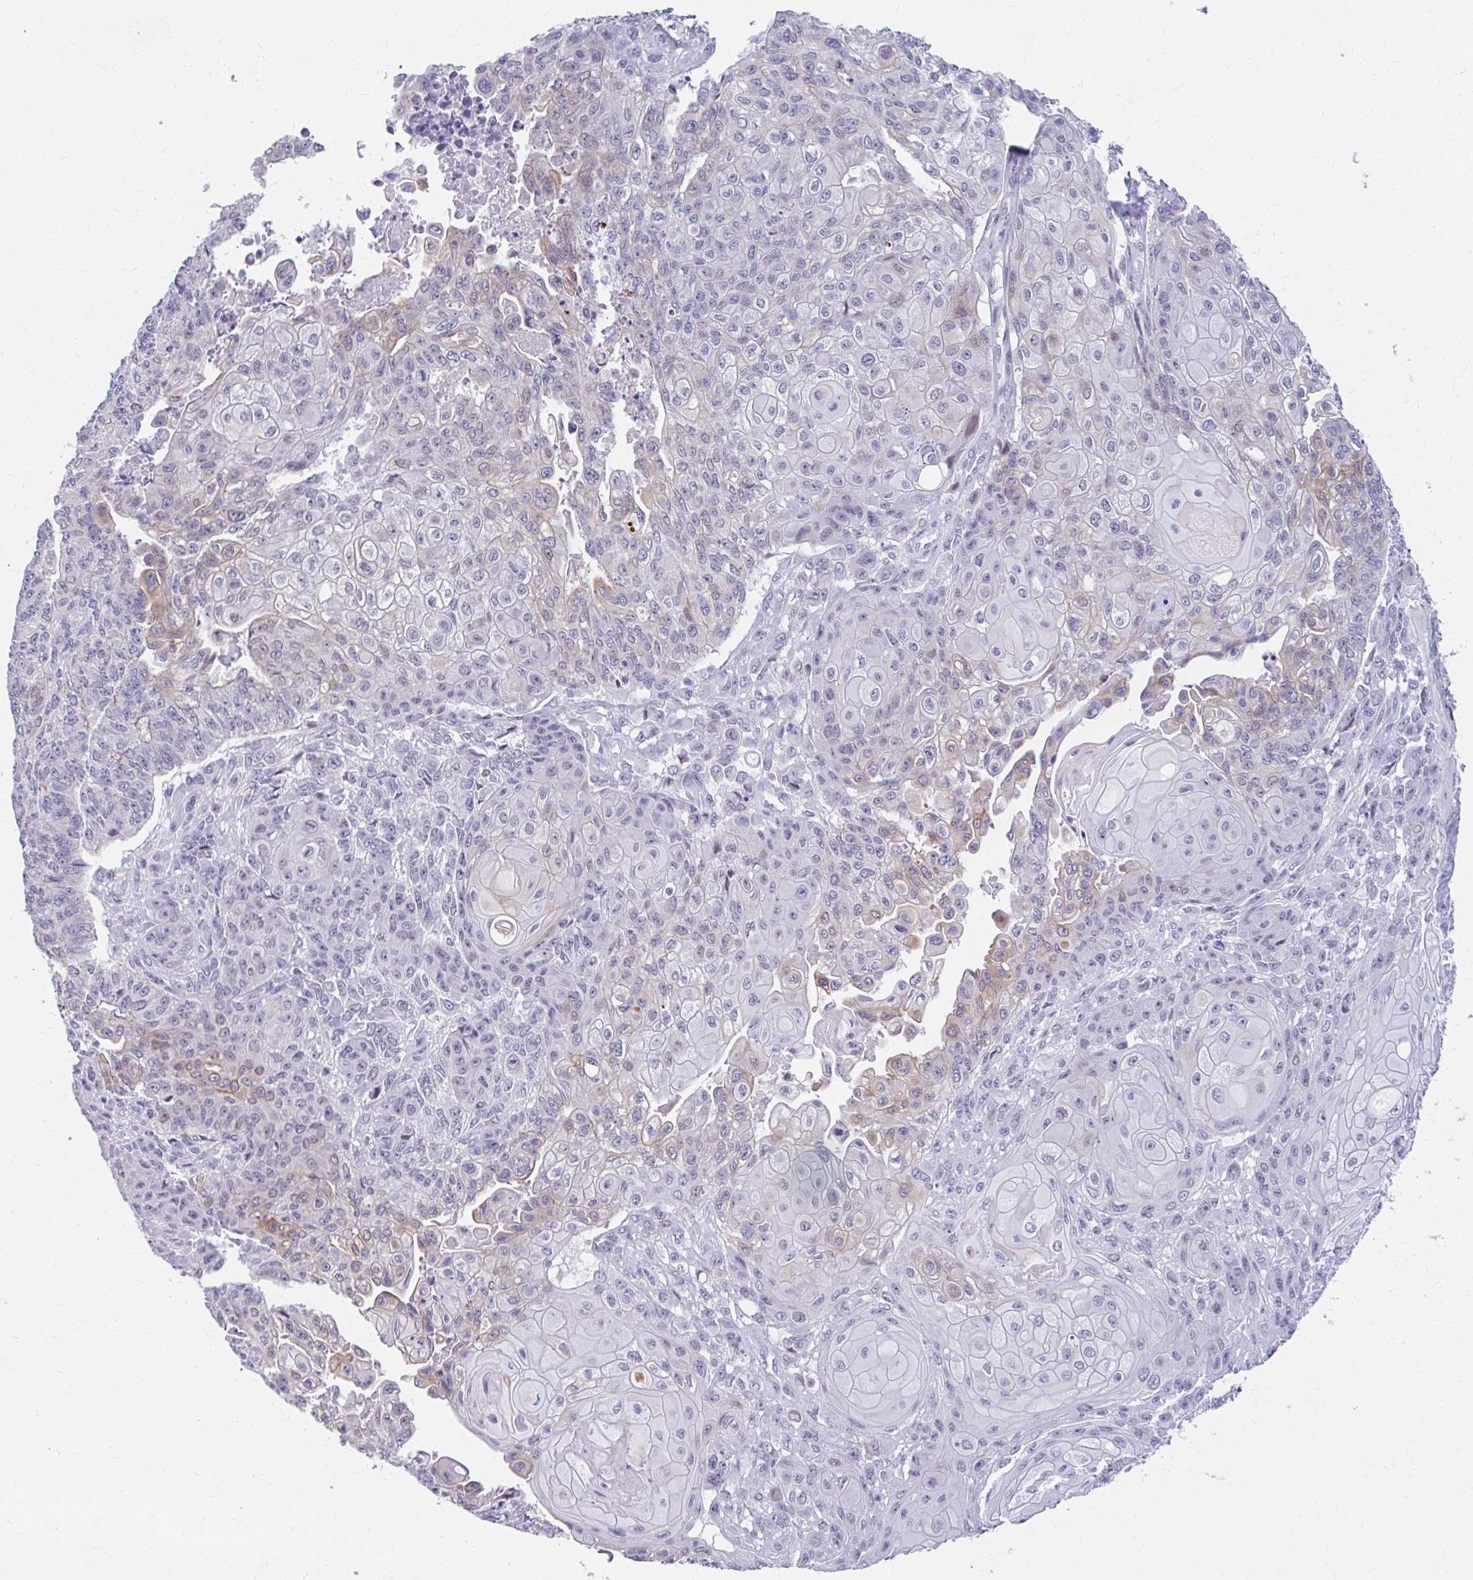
{"staining": {"intensity": "weak", "quantity": "<25%", "location": "cytoplasmic/membranous"}, "tissue": "endometrial cancer", "cell_type": "Tumor cells", "image_type": "cancer", "snomed": [{"axis": "morphology", "description": "Adenocarcinoma, NOS"}, {"axis": "topography", "description": "Endometrium"}], "caption": "Histopathology image shows no protein expression in tumor cells of endometrial cancer tissue.", "gene": "RGS16", "patient": {"sex": "female", "age": 32}}